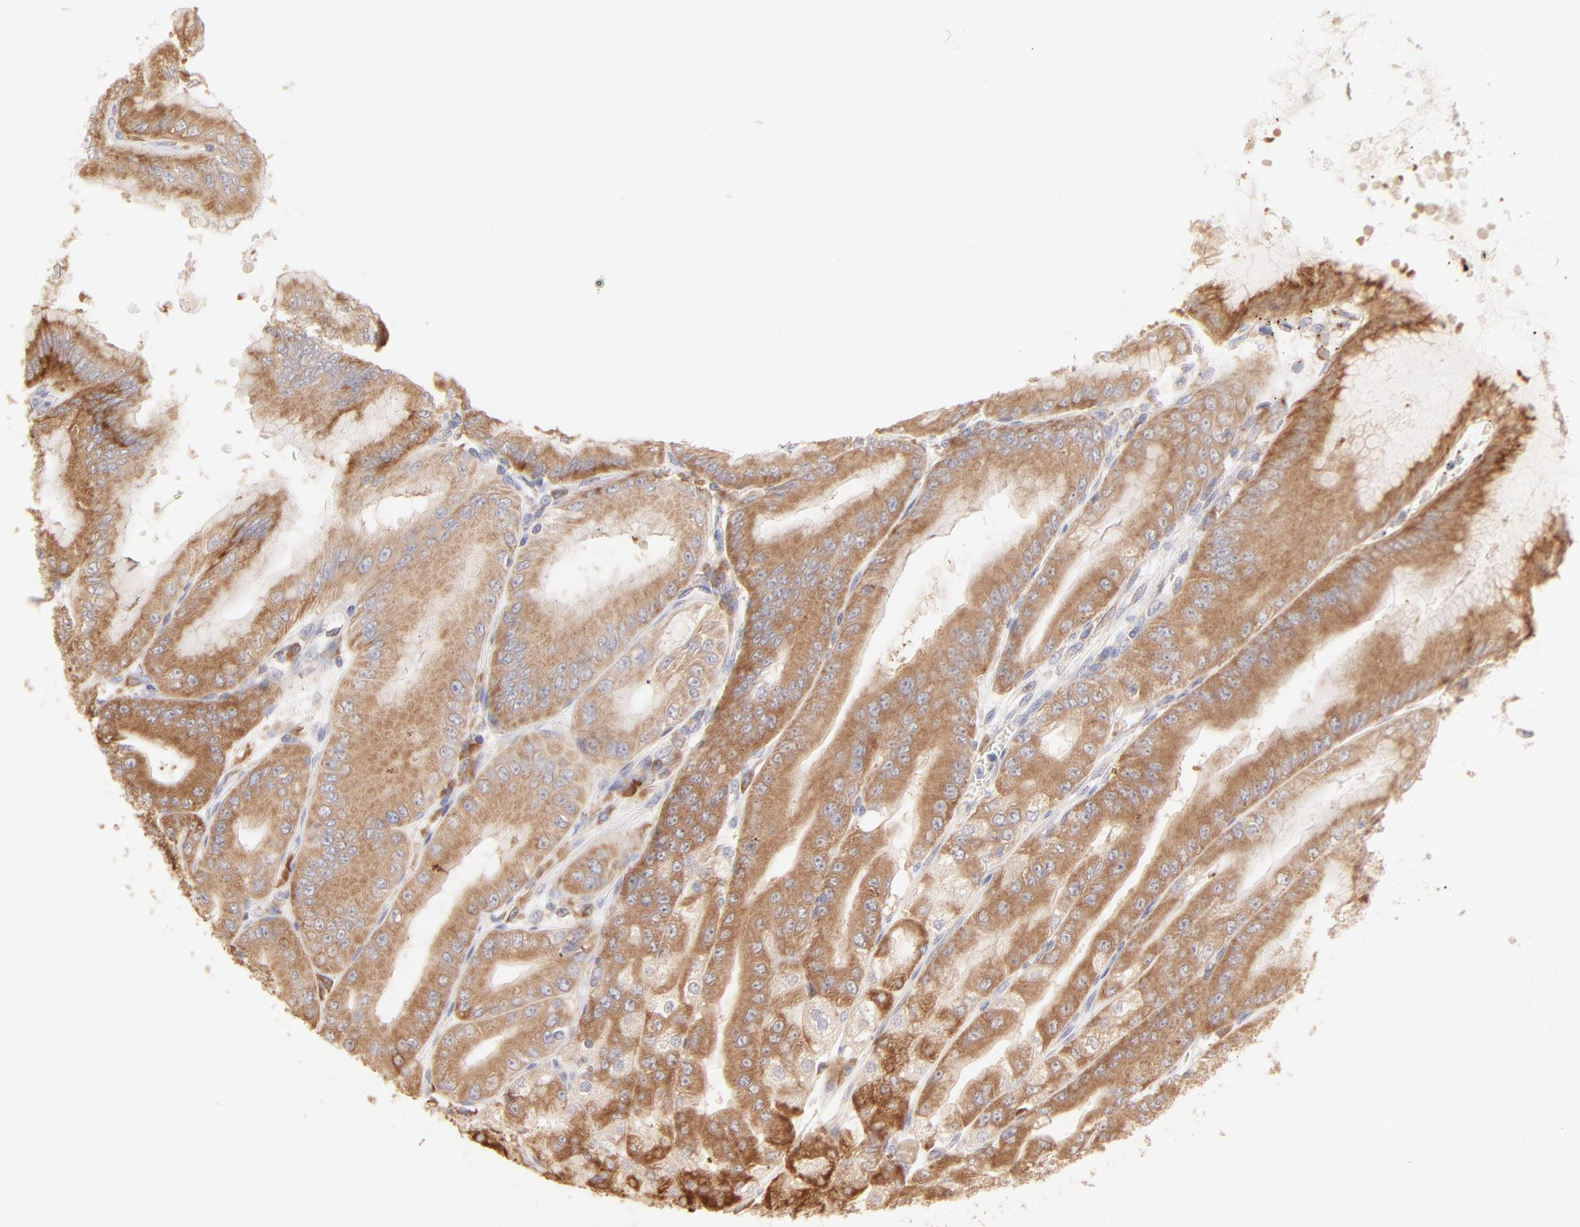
{"staining": {"intensity": "moderate", "quantity": ">75%", "location": "cytoplasmic/membranous"}, "tissue": "stomach", "cell_type": "Glandular cells", "image_type": "normal", "snomed": [{"axis": "morphology", "description": "Normal tissue, NOS"}, {"axis": "topography", "description": "Stomach, lower"}], "caption": "Brown immunohistochemical staining in unremarkable stomach demonstrates moderate cytoplasmic/membranous staining in approximately >75% of glandular cells. (DAB IHC with brightfield microscopy, high magnification).", "gene": "RPS21", "patient": {"sex": "male", "age": 71}}